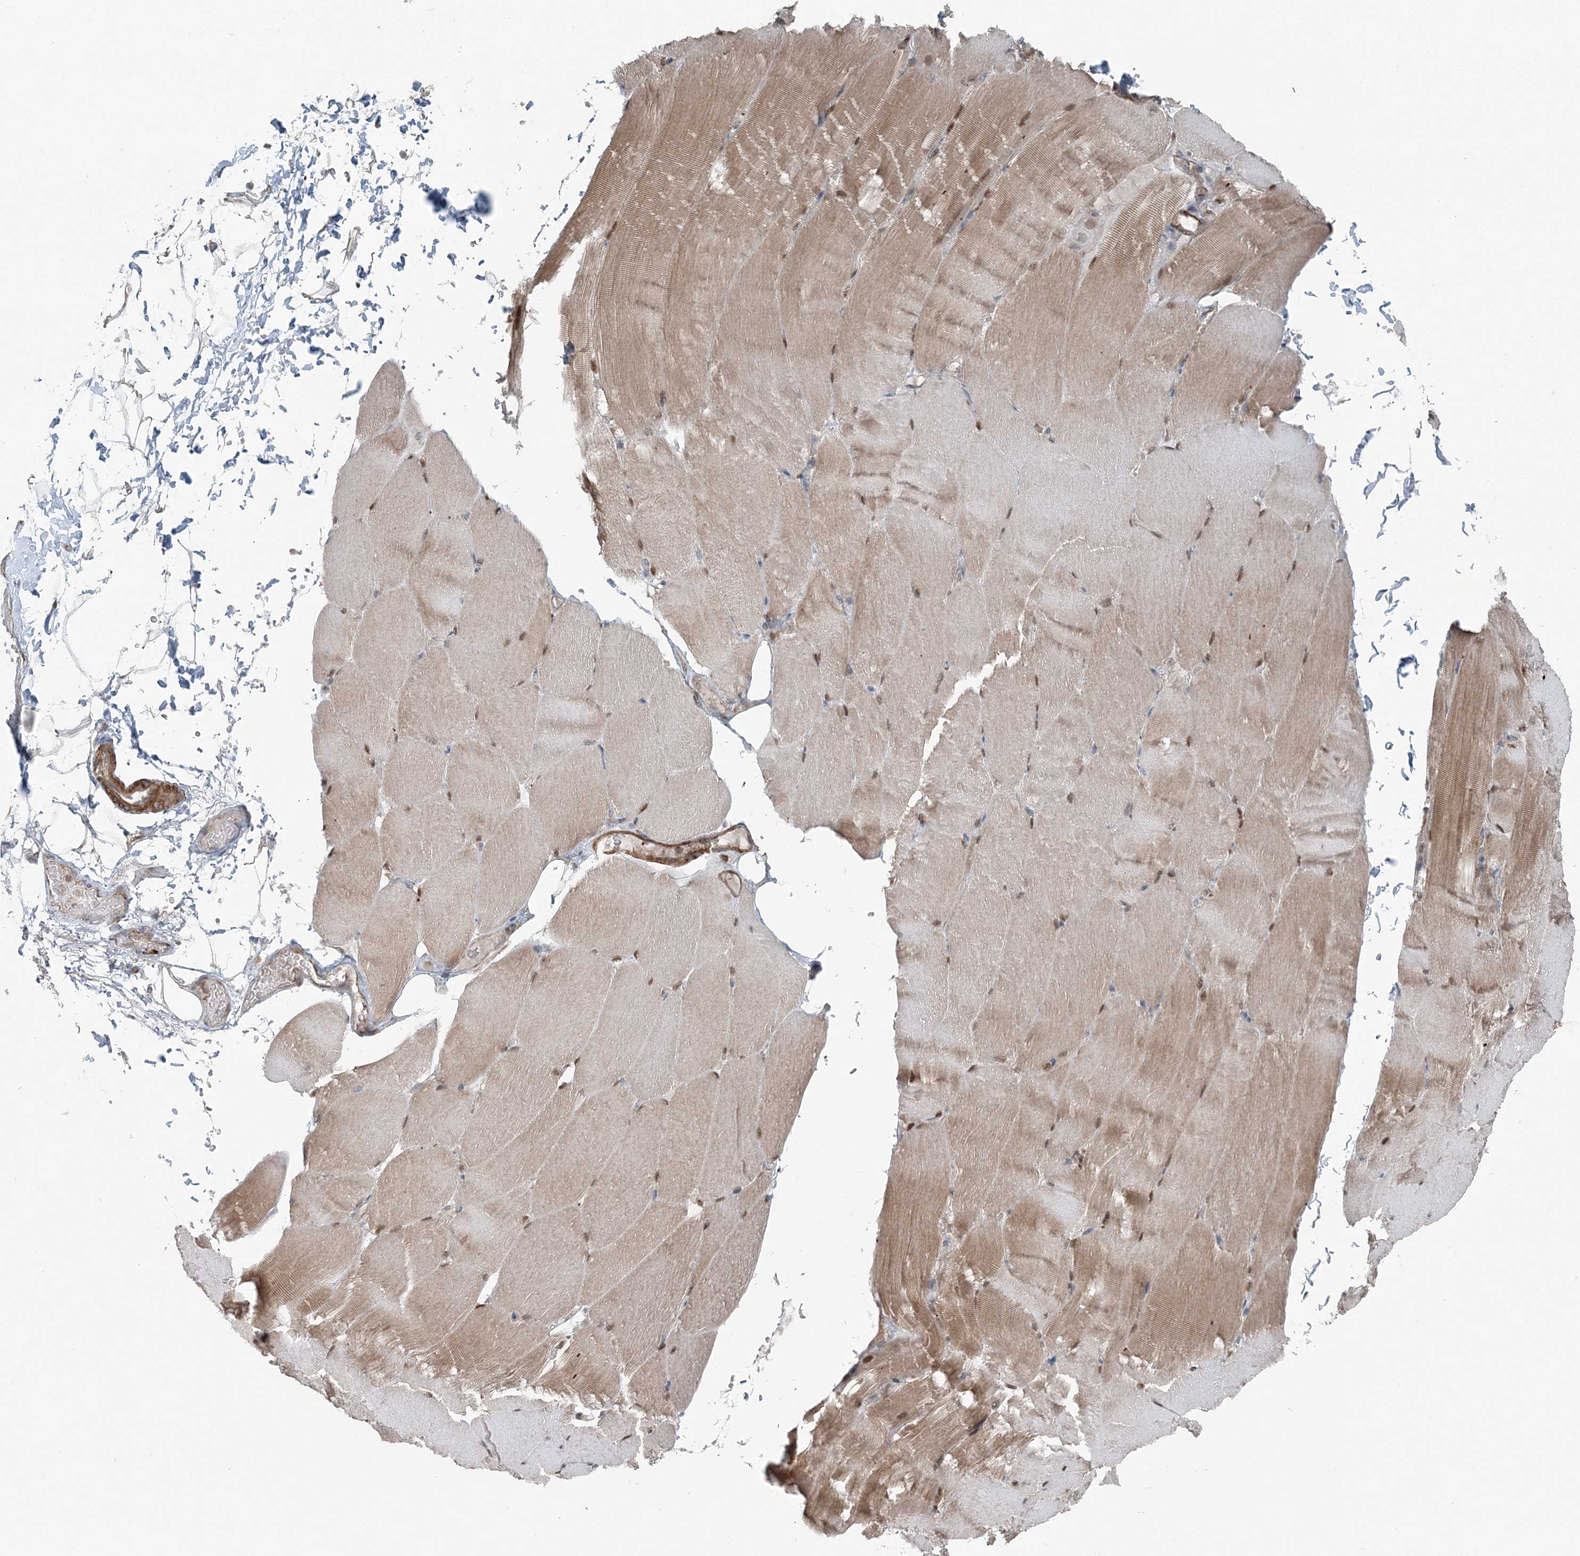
{"staining": {"intensity": "moderate", "quantity": "25%-75%", "location": "cytoplasmic/membranous,nuclear"}, "tissue": "skeletal muscle", "cell_type": "Myocytes", "image_type": "normal", "snomed": [{"axis": "morphology", "description": "Normal tissue, NOS"}, {"axis": "topography", "description": "Skeletal muscle"}, {"axis": "topography", "description": "Parathyroid gland"}], "caption": "Myocytes reveal medium levels of moderate cytoplasmic/membranous,nuclear positivity in approximately 25%-75% of cells in normal skeletal muscle.", "gene": "KY", "patient": {"sex": "female", "age": 37}}